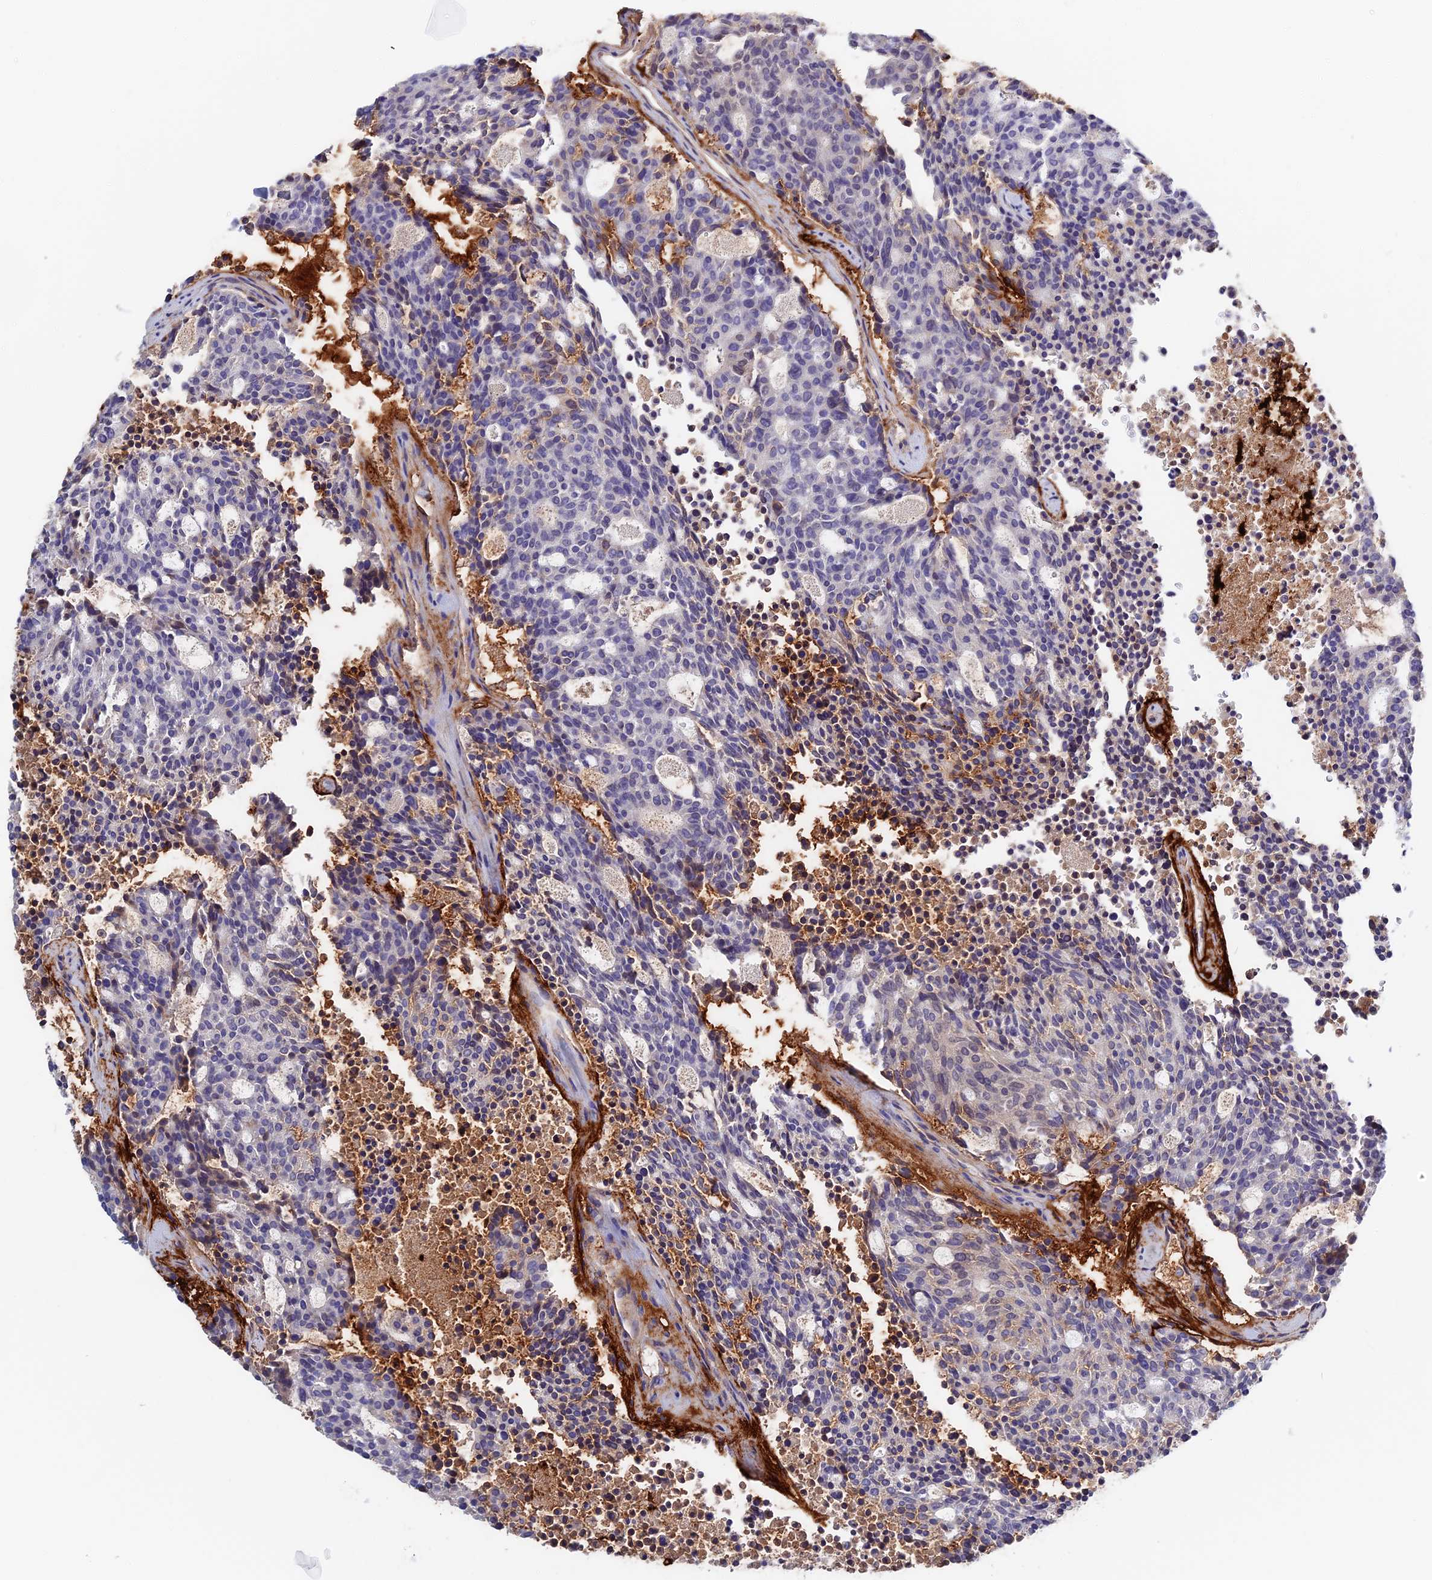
{"staining": {"intensity": "negative", "quantity": "none", "location": "none"}, "tissue": "carcinoid", "cell_type": "Tumor cells", "image_type": "cancer", "snomed": [{"axis": "morphology", "description": "Carcinoid, malignant, NOS"}, {"axis": "topography", "description": "Pancreas"}], "caption": "The immunohistochemistry (IHC) photomicrograph has no significant positivity in tumor cells of carcinoid tissue.", "gene": "ITIH1", "patient": {"sex": "female", "age": 54}}